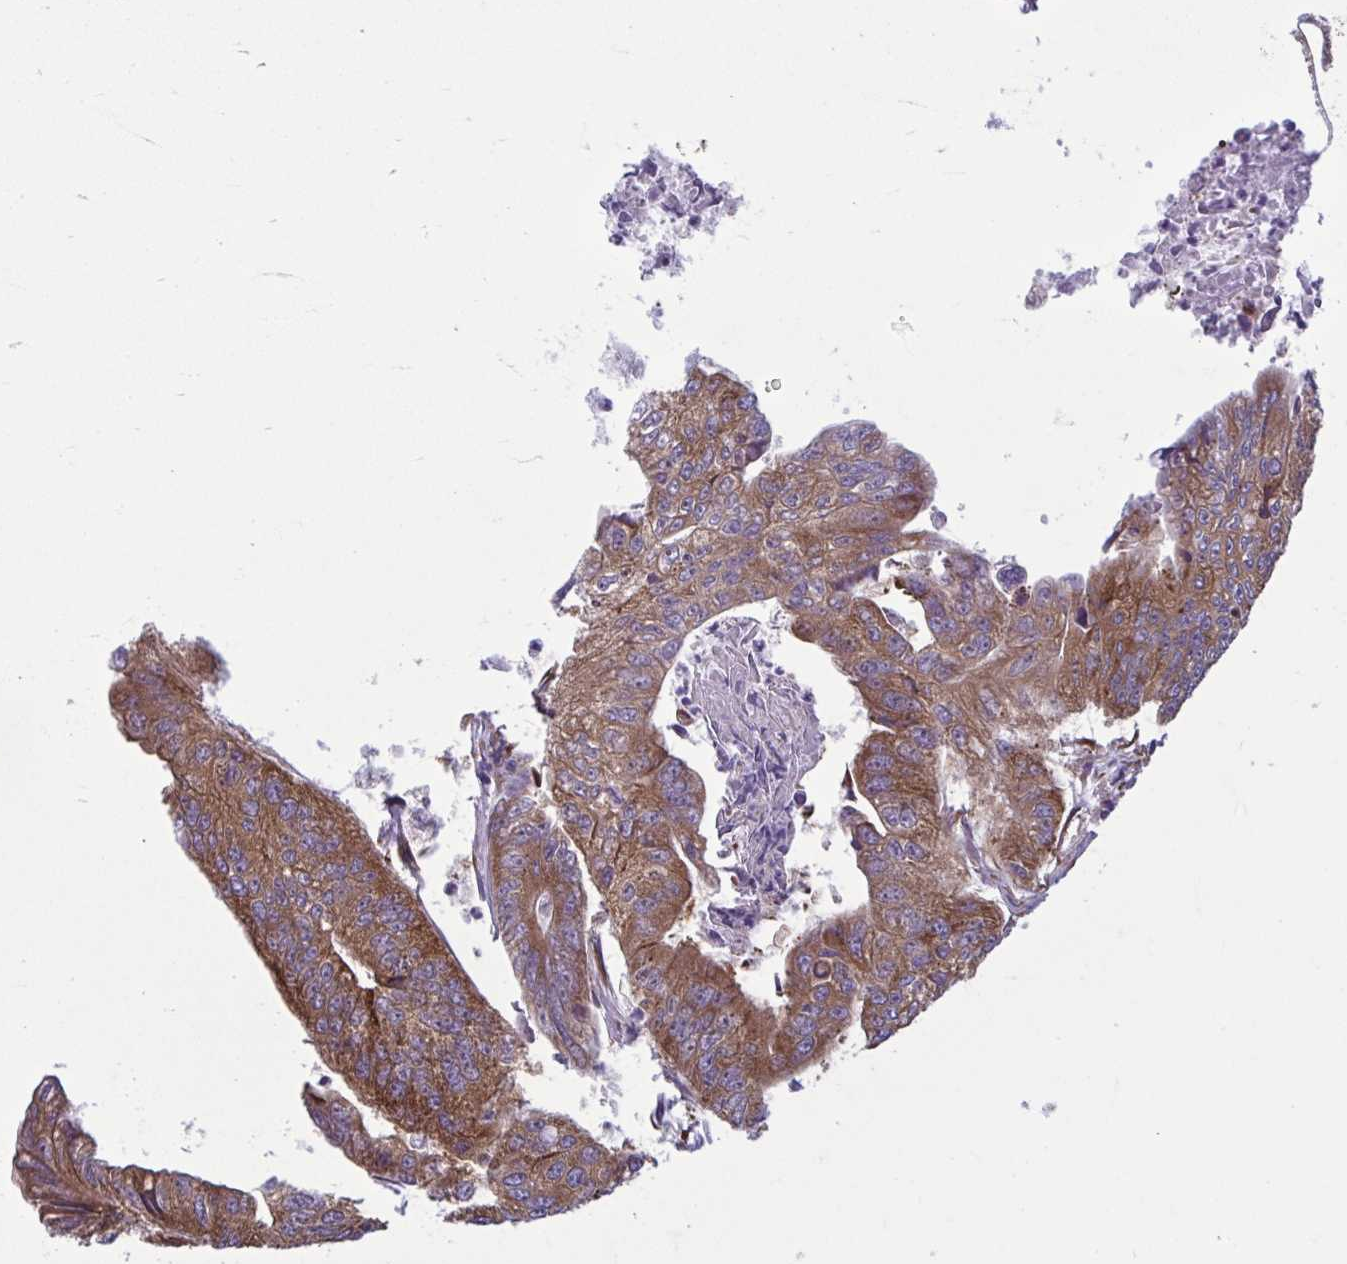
{"staining": {"intensity": "moderate", "quantity": ">75%", "location": "cytoplasmic/membranous"}, "tissue": "colorectal cancer", "cell_type": "Tumor cells", "image_type": "cancer", "snomed": [{"axis": "morphology", "description": "Adenocarcinoma, NOS"}, {"axis": "topography", "description": "Colon"}], "caption": "A brown stain shows moderate cytoplasmic/membranous expression of a protein in human colorectal cancer (adenocarcinoma) tumor cells. Immunohistochemistry stains the protein in brown and the nuclei are stained blue.", "gene": "RPS16", "patient": {"sex": "female", "age": 67}}